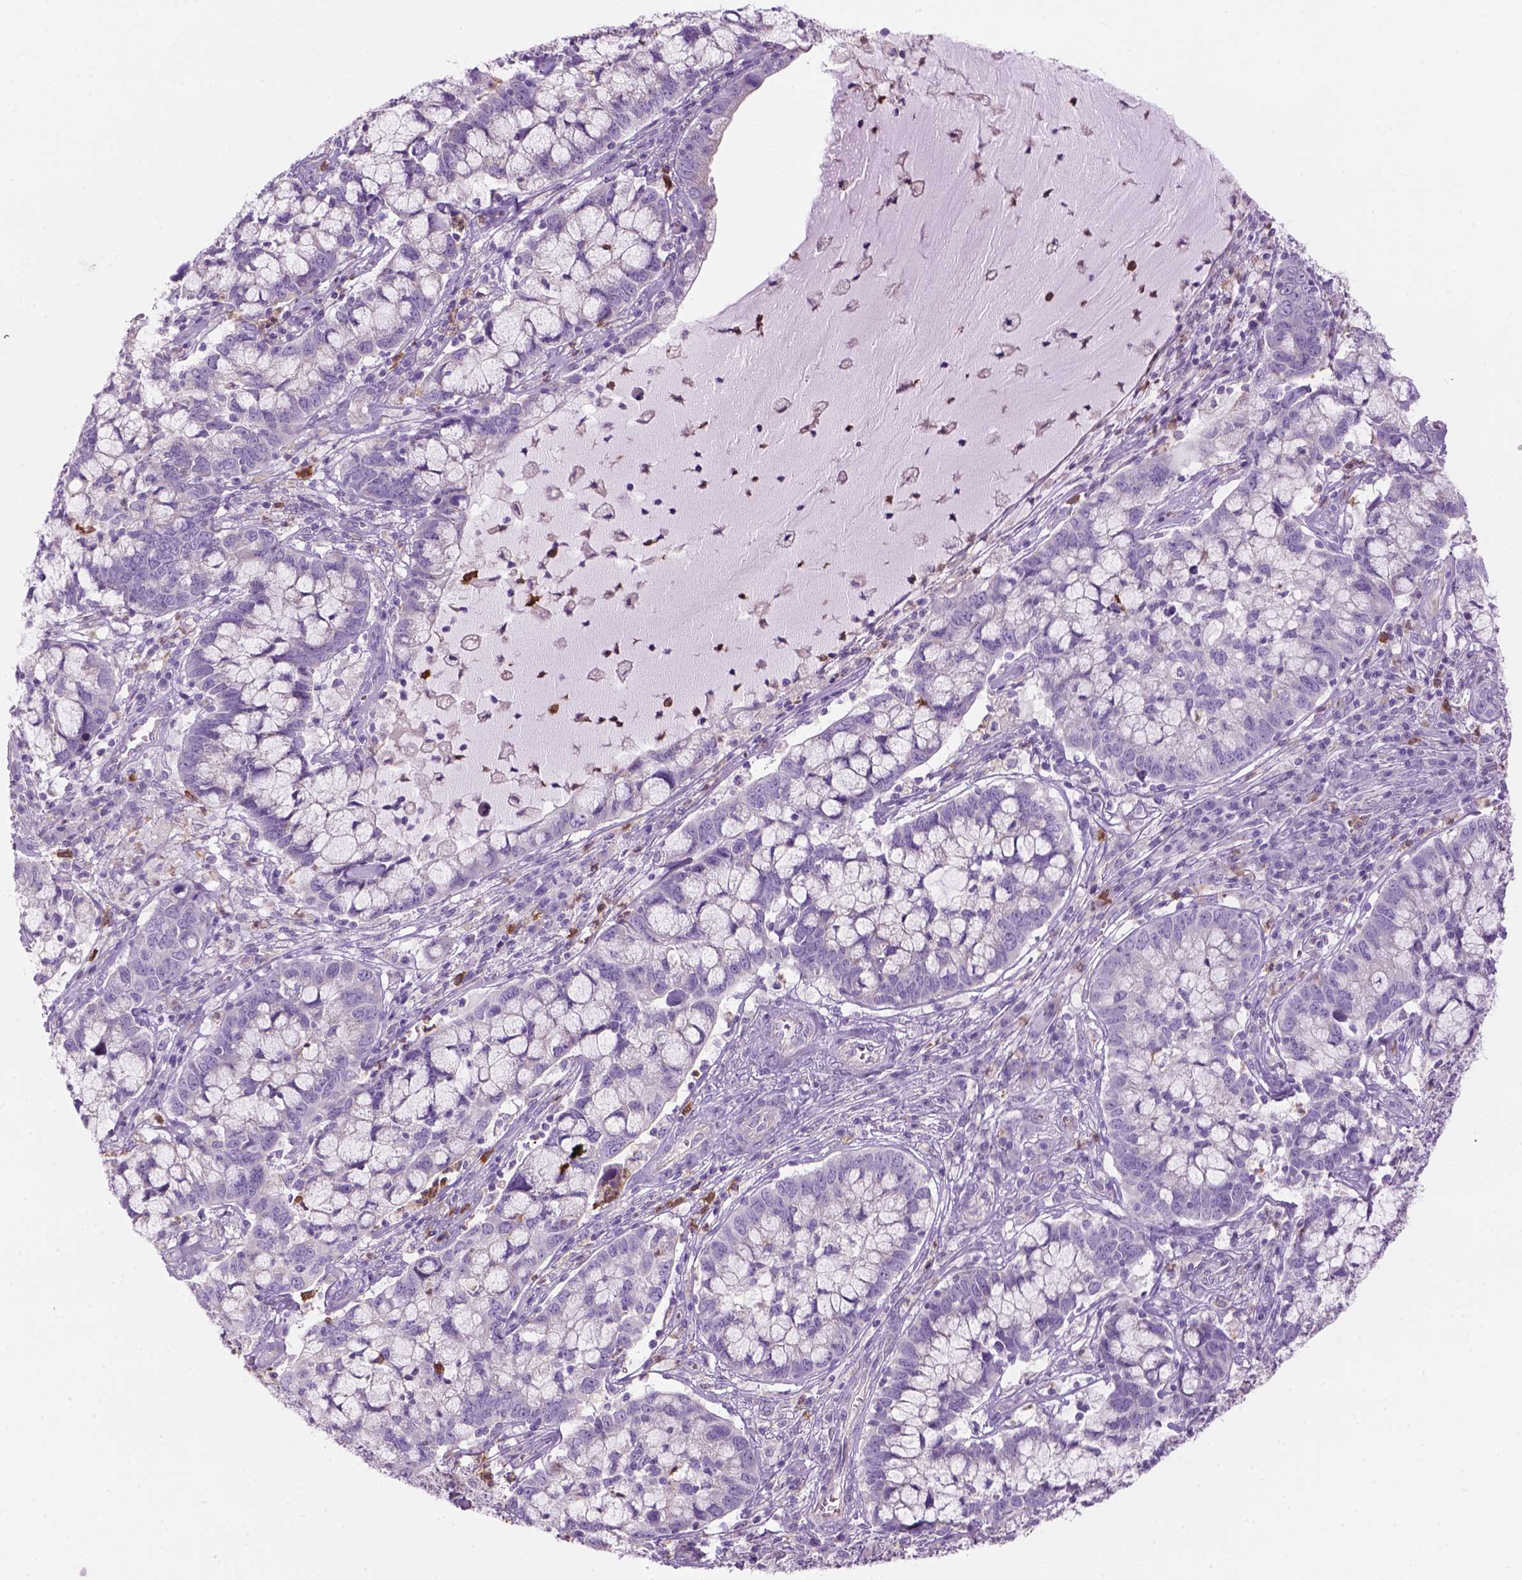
{"staining": {"intensity": "negative", "quantity": "none", "location": "none"}, "tissue": "cervical cancer", "cell_type": "Tumor cells", "image_type": "cancer", "snomed": [{"axis": "morphology", "description": "Adenocarcinoma, NOS"}, {"axis": "topography", "description": "Cervix"}], "caption": "The photomicrograph reveals no significant staining in tumor cells of cervical cancer. (Immunohistochemistry, brightfield microscopy, high magnification).", "gene": "CD84", "patient": {"sex": "female", "age": 40}}